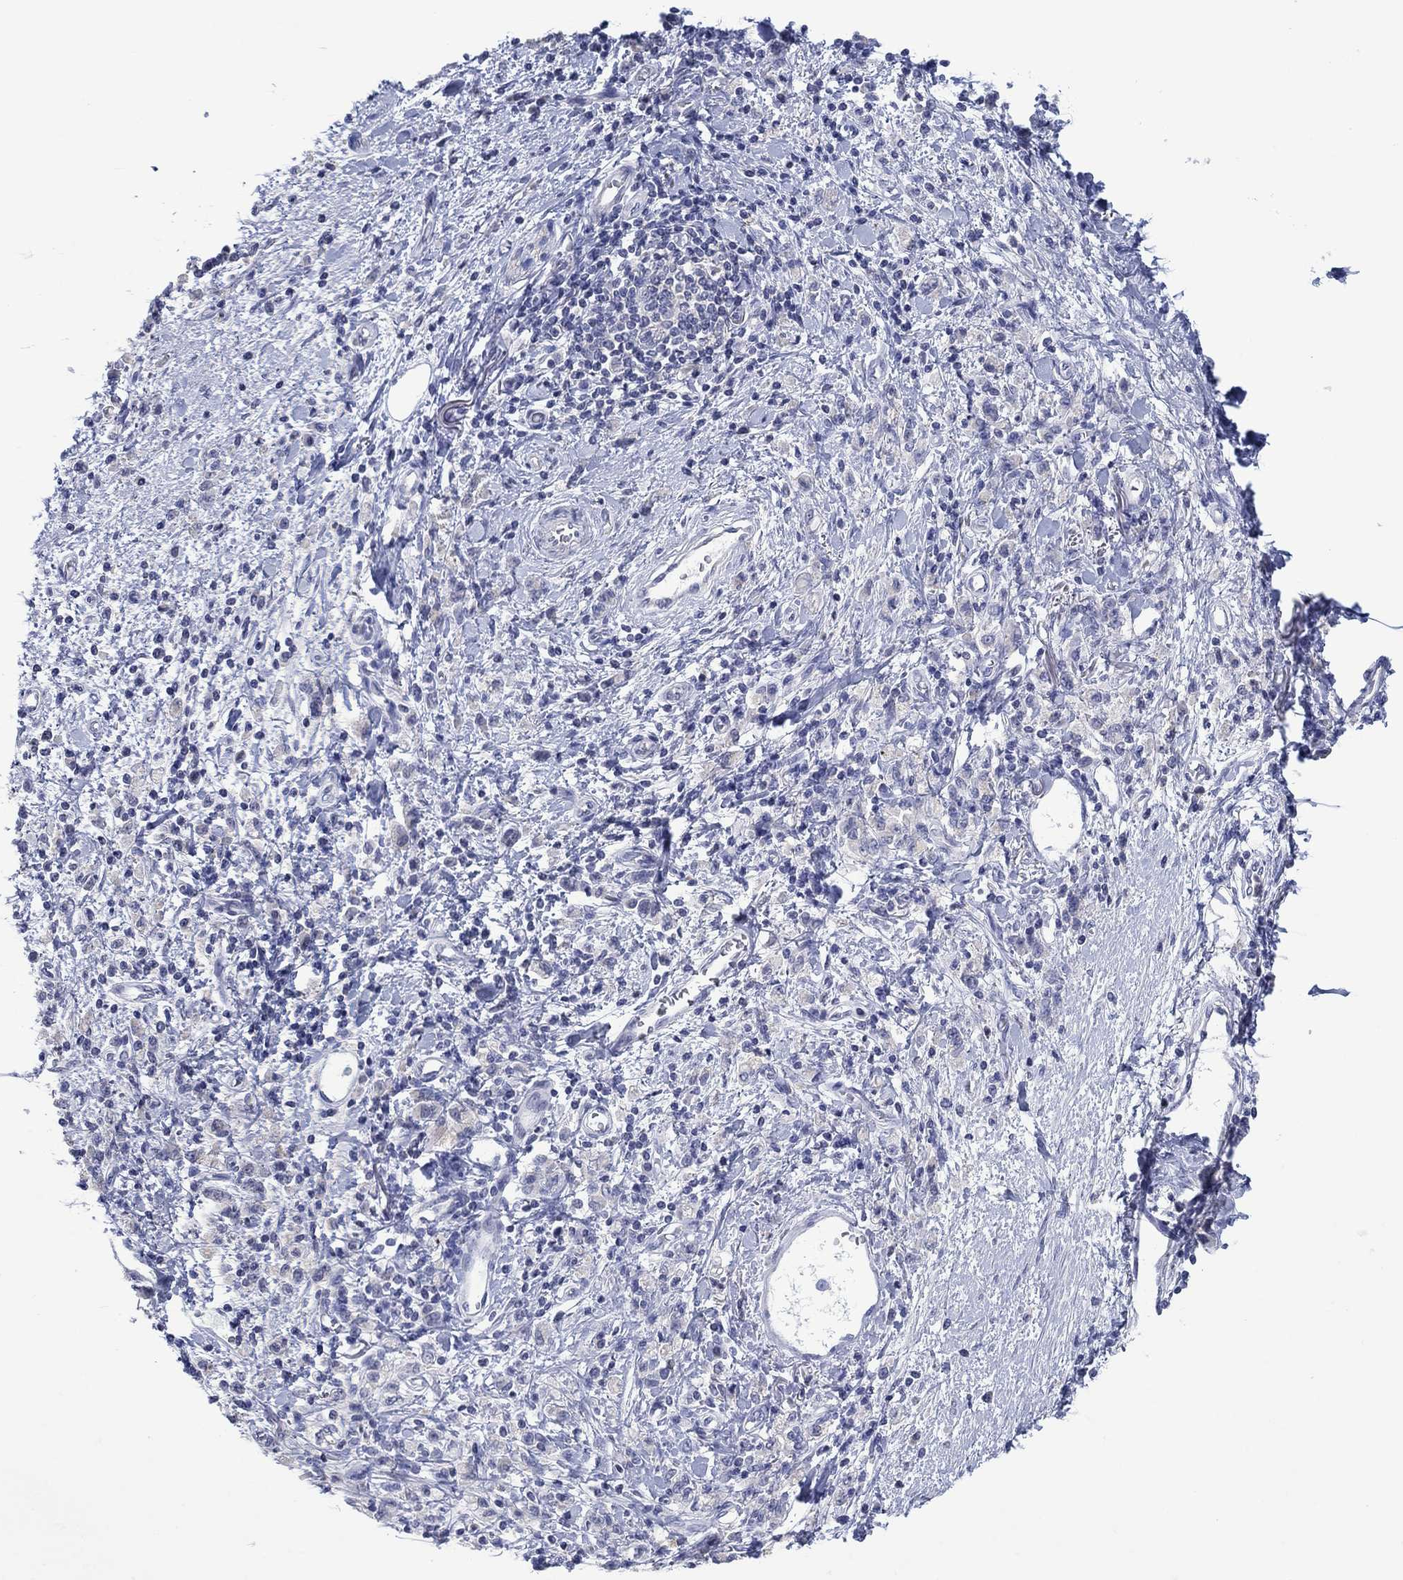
{"staining": {"intensity": "negative", "quantity": "none", "location": "none"}, "tissue": "stomach cancer", "cell_type": "Tumor cells", "image_type": "cancer", "snomed": [{"axis": "morphology", "description": "Adenocarcinoma, NOS"}, {"axis": "topography", "description": "Stomach"}], "caption": "This is a histopathology image of immunohistochemistry staining of stomach adenocarcinoma, which shows no positivity in tumor cells. (Brightfield microscopy of DAB (3,3'-diaminobenzidine) IHC at high magnification).", "gene": "FER1L6", "patient": {"sex": "male", "age": 77}}